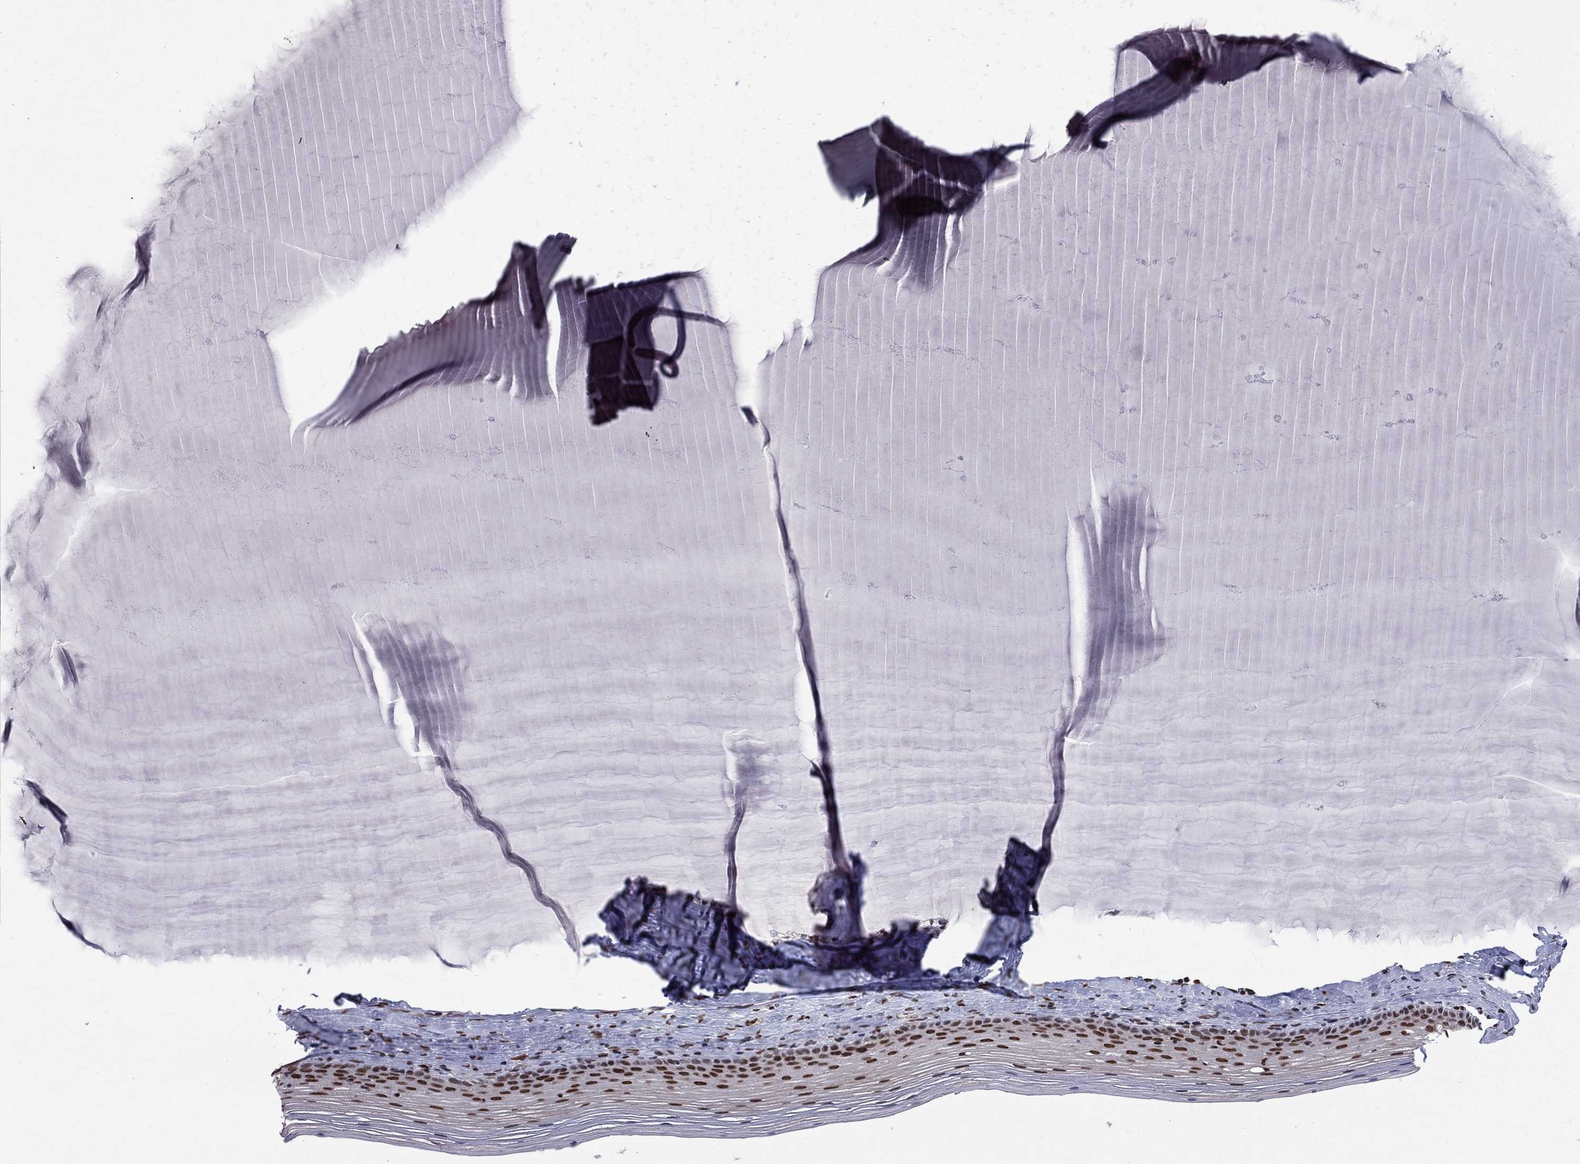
{"staining": {"intensity": "strong", "quantity": "25%-75%", "location": "nuclear"}, "tissue": "cervix", "cell_type": "Glandular cells", "image_type": "normal", "snomed": [{"axis": "morphology", "description": "Normal tissue, NOS"}, {"axis": "topography", "description": "Cervix"}], "caption": "A histopathology image of human cervix stained for a protein reveals strong nuclear brown staining in glandular cells.", "gene": "SAP30L", "patient": {"sex": "female", "age": 40}}